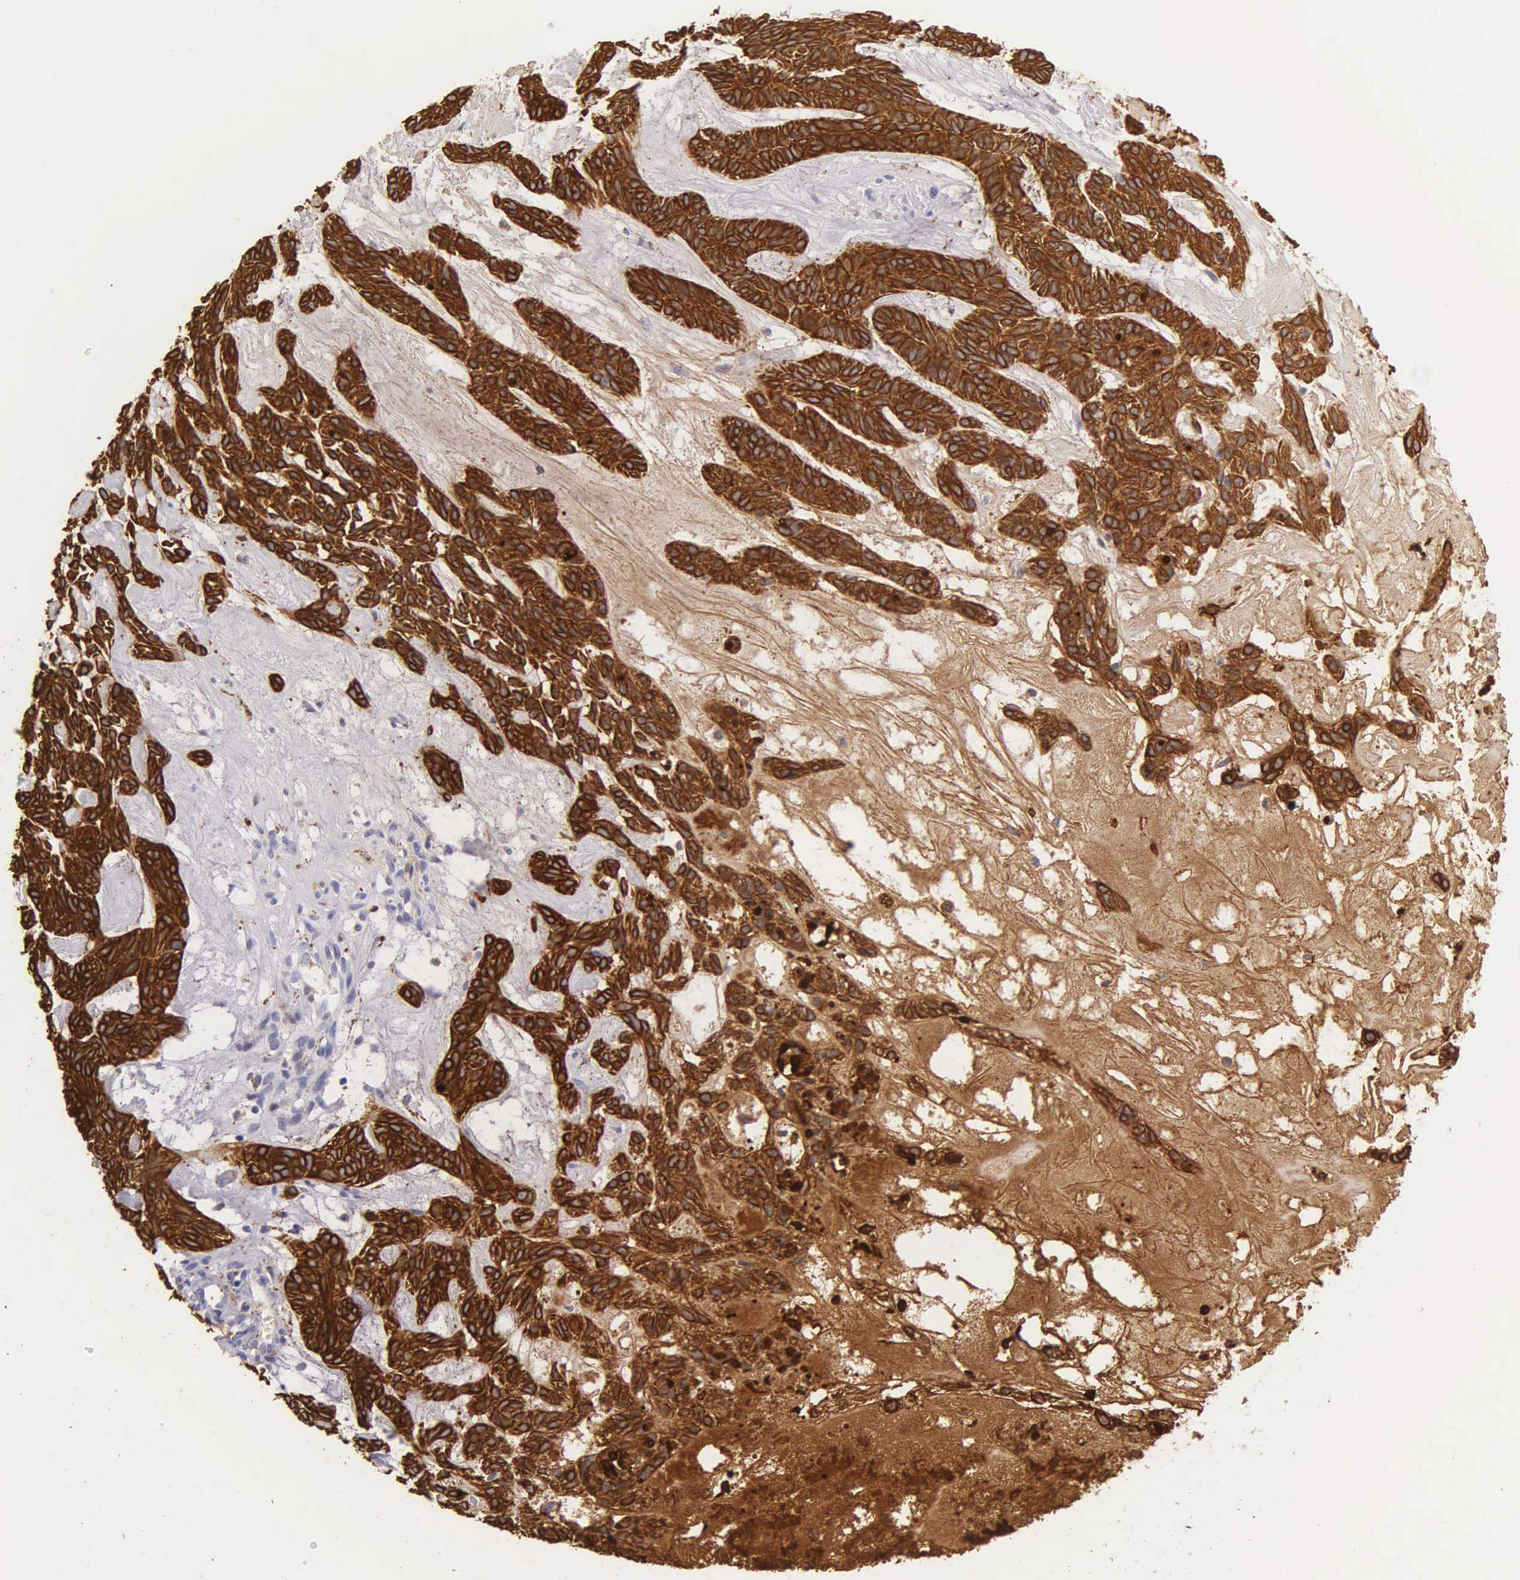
{"staining": {"intensity": "strong", "quantity": ">75%", "location": "cytoplasmic/membranous"}, "tissue": "skin cancer", "cell_type": "Tumor cells", "image_type": "cancer", "snomed": [{"axis": "morphology", "description": "Basal cell carcinoma"}, {"axis": "topography", "description": "Skin"}], "caption": "The image exhibits immunohistochemical staining of basal cell carcinoma (skin). There is strong cytoplasmic/membranous expression is seen in about >75% of tumor cells. (DAB = brown stain, brightfield microscopy at high magnification).", "gene": "KRT17", "patient": {"sex": "male", "age": 75}}